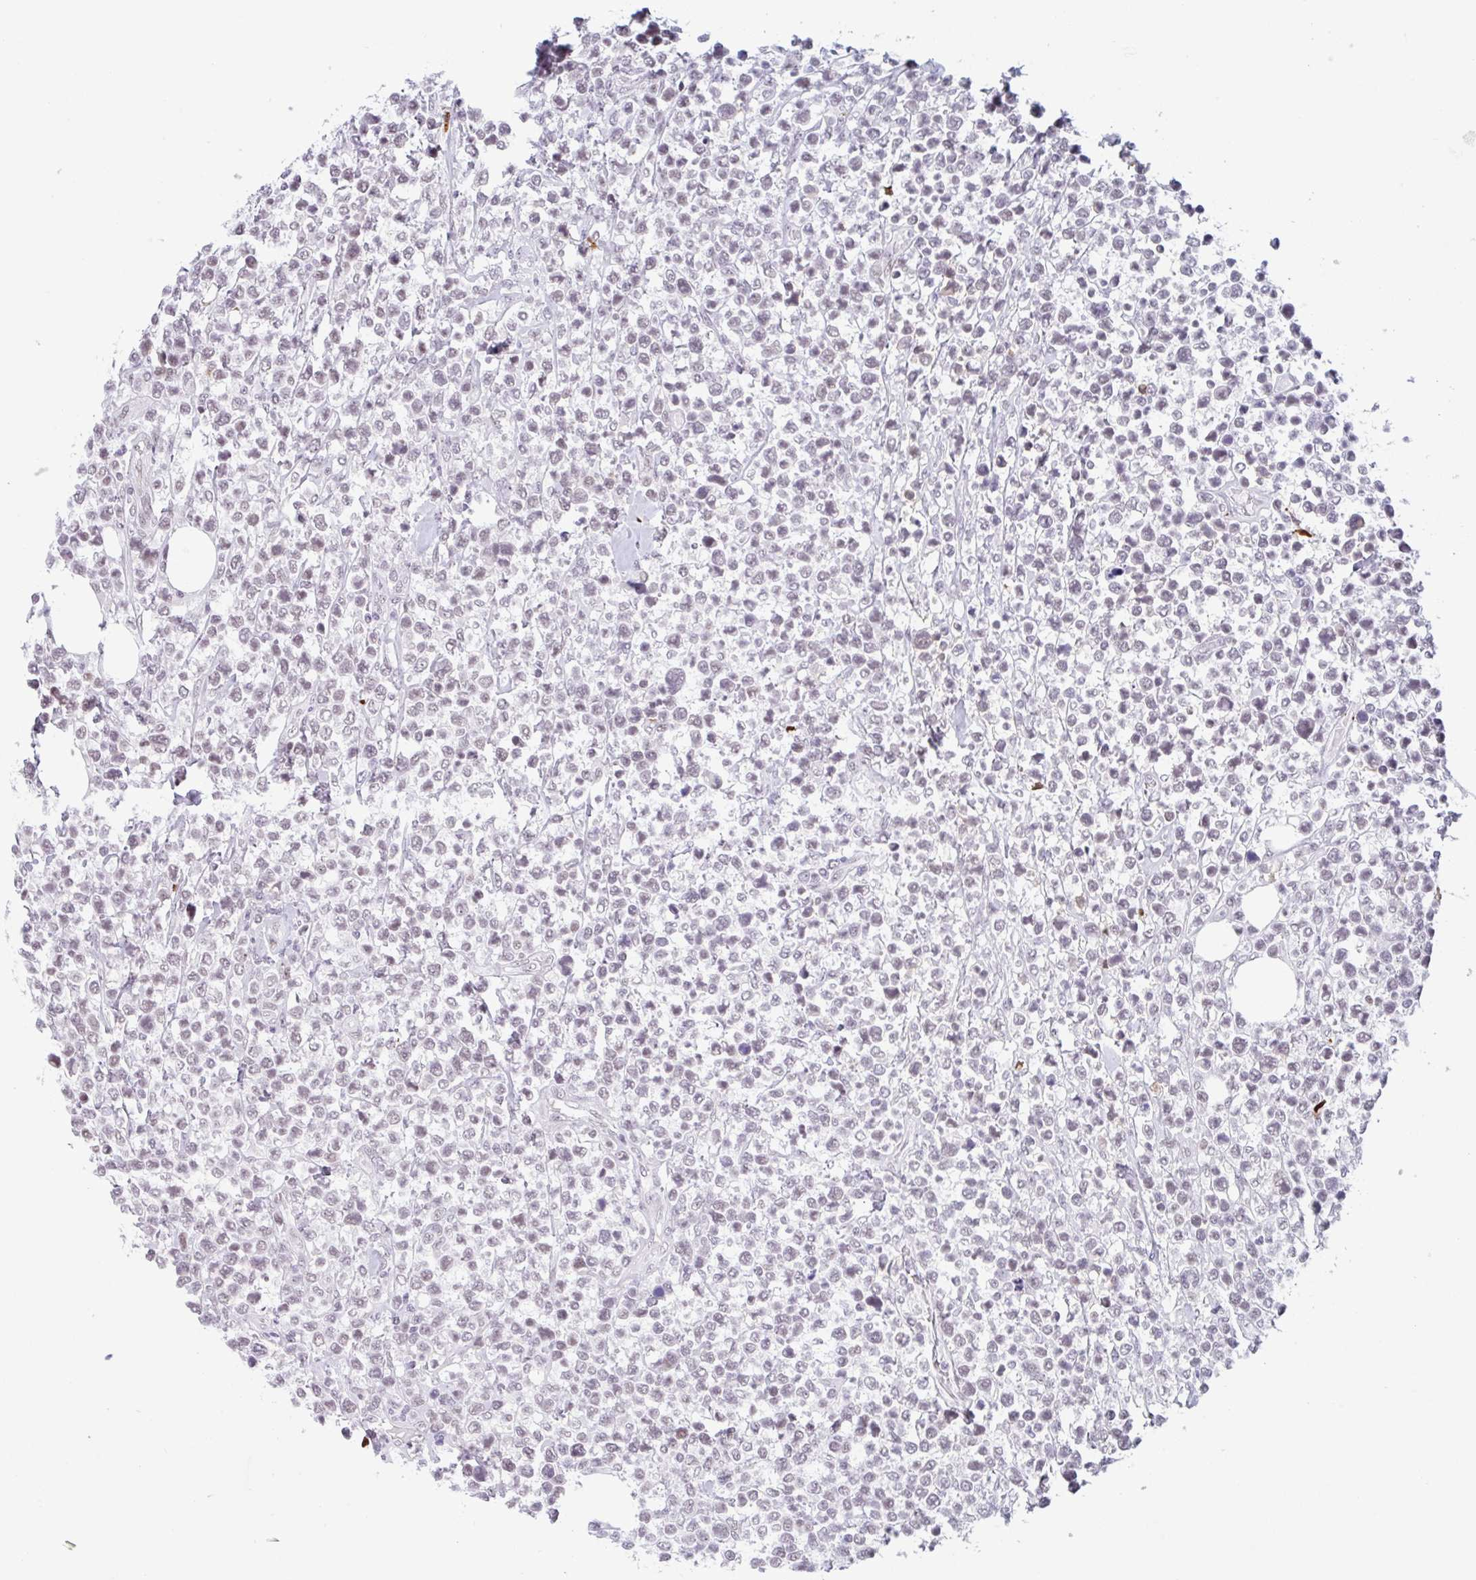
{"staining": {"intensity": "weak", "quantity": "25%-75%", "location": "nuclear"}, "tissue": "lymphoma", "cell_type": "Tumor cells", "image_type": "cancer", "snomed": [{"axis": "morphology", "description": "Malignant lymphoma, non-Hodgkin's type, Low grade"}, {"axis": "topography", "description": "Lymph node"}], "caption": "Protein staining shows weak nuclear expression in about 25%-75% of tumor cells in malignant lymphoma, non-Hodgkin's type (low-grade).", "gene": "PLG", "patient": {"sex": "male", "age": 60}}